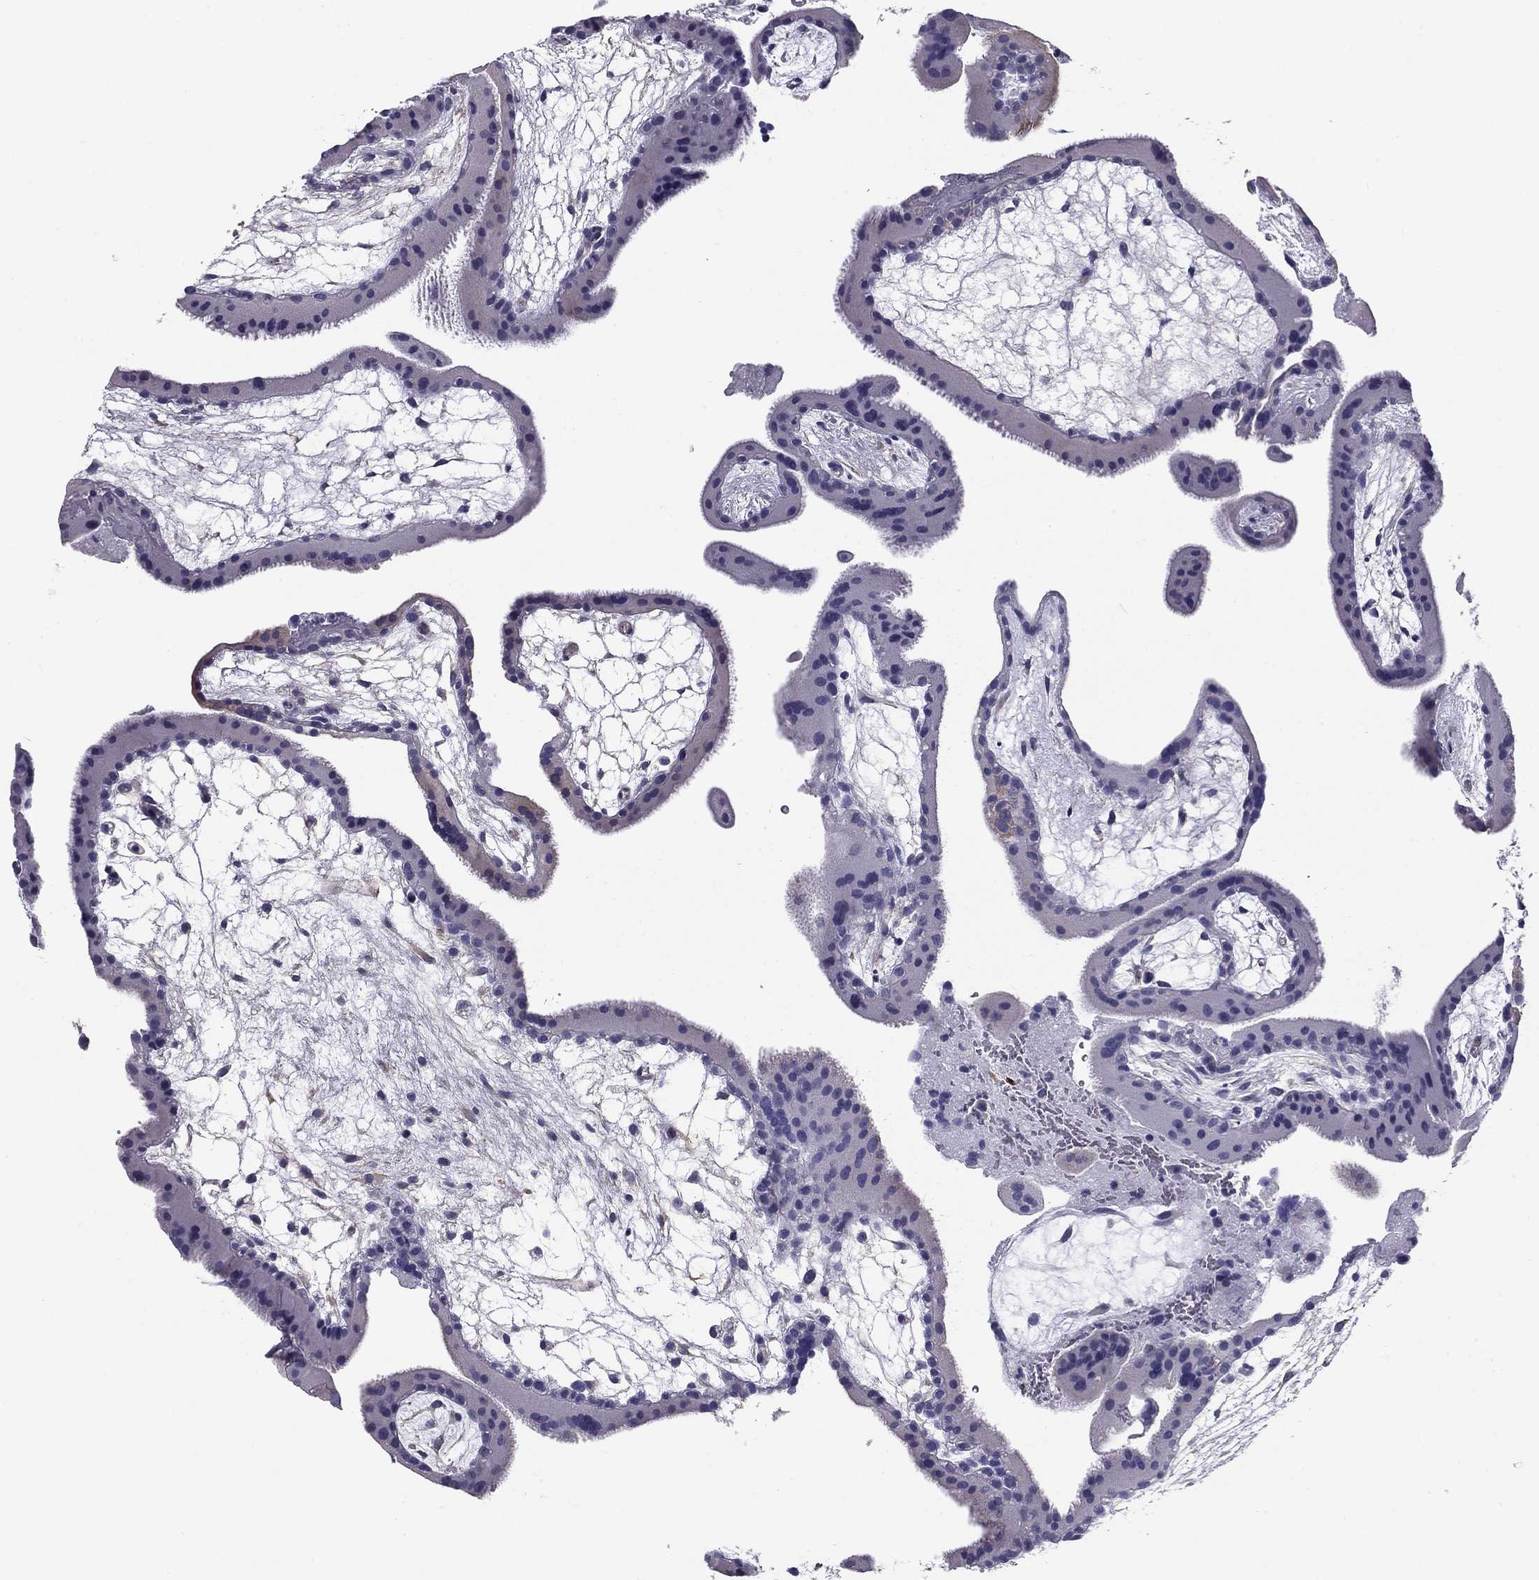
{"staining": {"intensity": "negative", "quantity": "none", "location": "none"}, "tissue": "placenta", "cell_type": "Decidual cells", "image_type": "normal", "snomed": [{"axis": "morphology", "description": "Normal tissue, NOS"}, {"axis": "topography", "description": "Placenta"}], "caption": "Image shows no significant protein positivity in decidual cells of normal placenta.", "gene": "FLNC", "patient": {"sex": "female", "age": 19}}